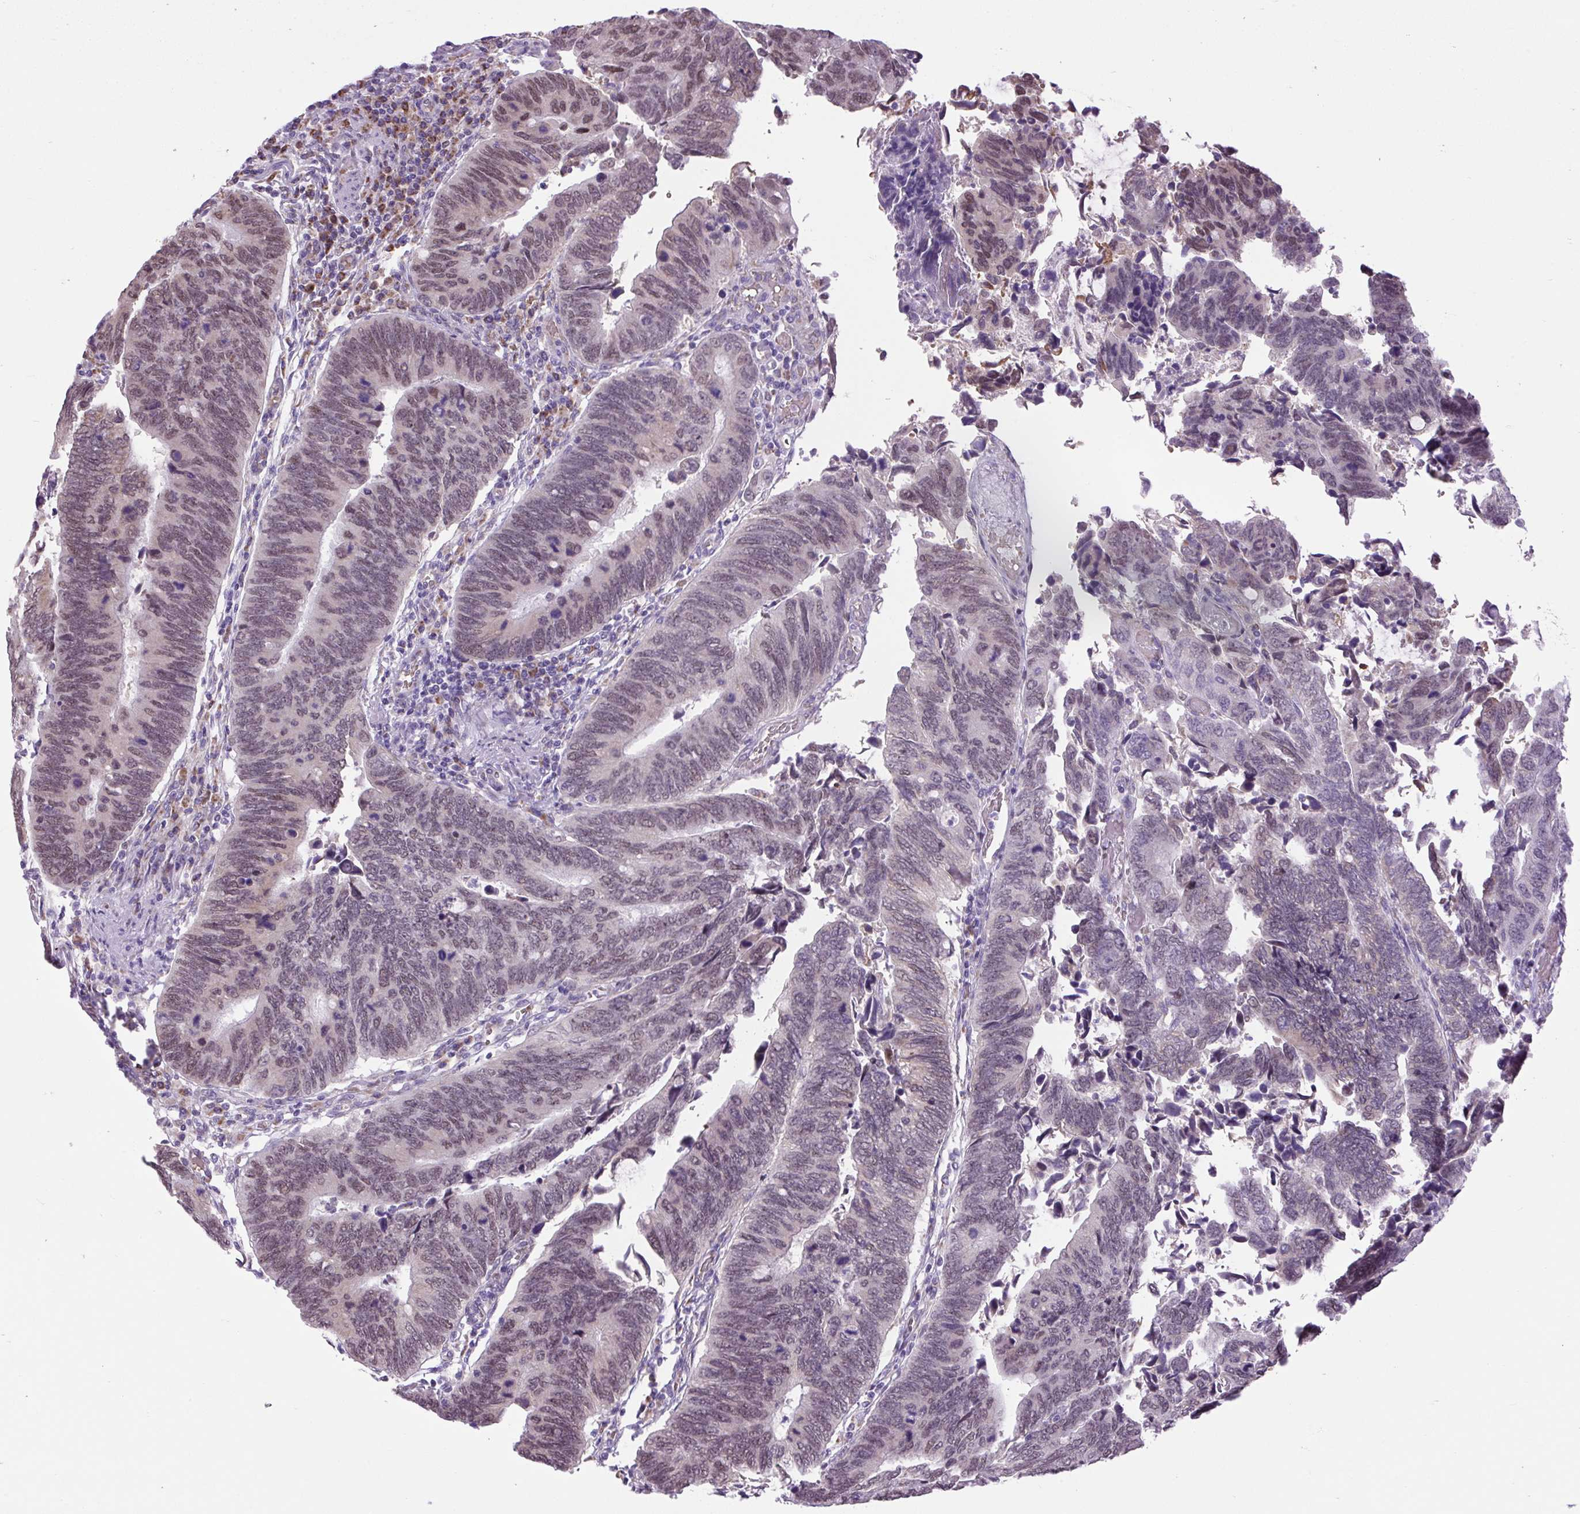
{"staining": {"intensity": "weak", "quantity": ">75%", "location": "nuclear"}, "tissue": "colorectal cancer", "cell_type": "Tumor cells", "image_type": "cancer", "snomed": [{"axis": "morphology", "description": "Adenocarcinoma, NOS"}, {"axis": "topography", "description": "Colon"}], "caption": "A high-resolution image shows immunohistochemistry staining of adenocarcinoma (colorectal), which exhibits weak nuclear positivity in approximately >75% of tumor cells. The staining is performed using DAB brown chromogen to label protein expression. The nuclei are counter-stained blue using hematoxylin.", "gene": "SCO2", "patient": {"sex": "male", "age": 87}}